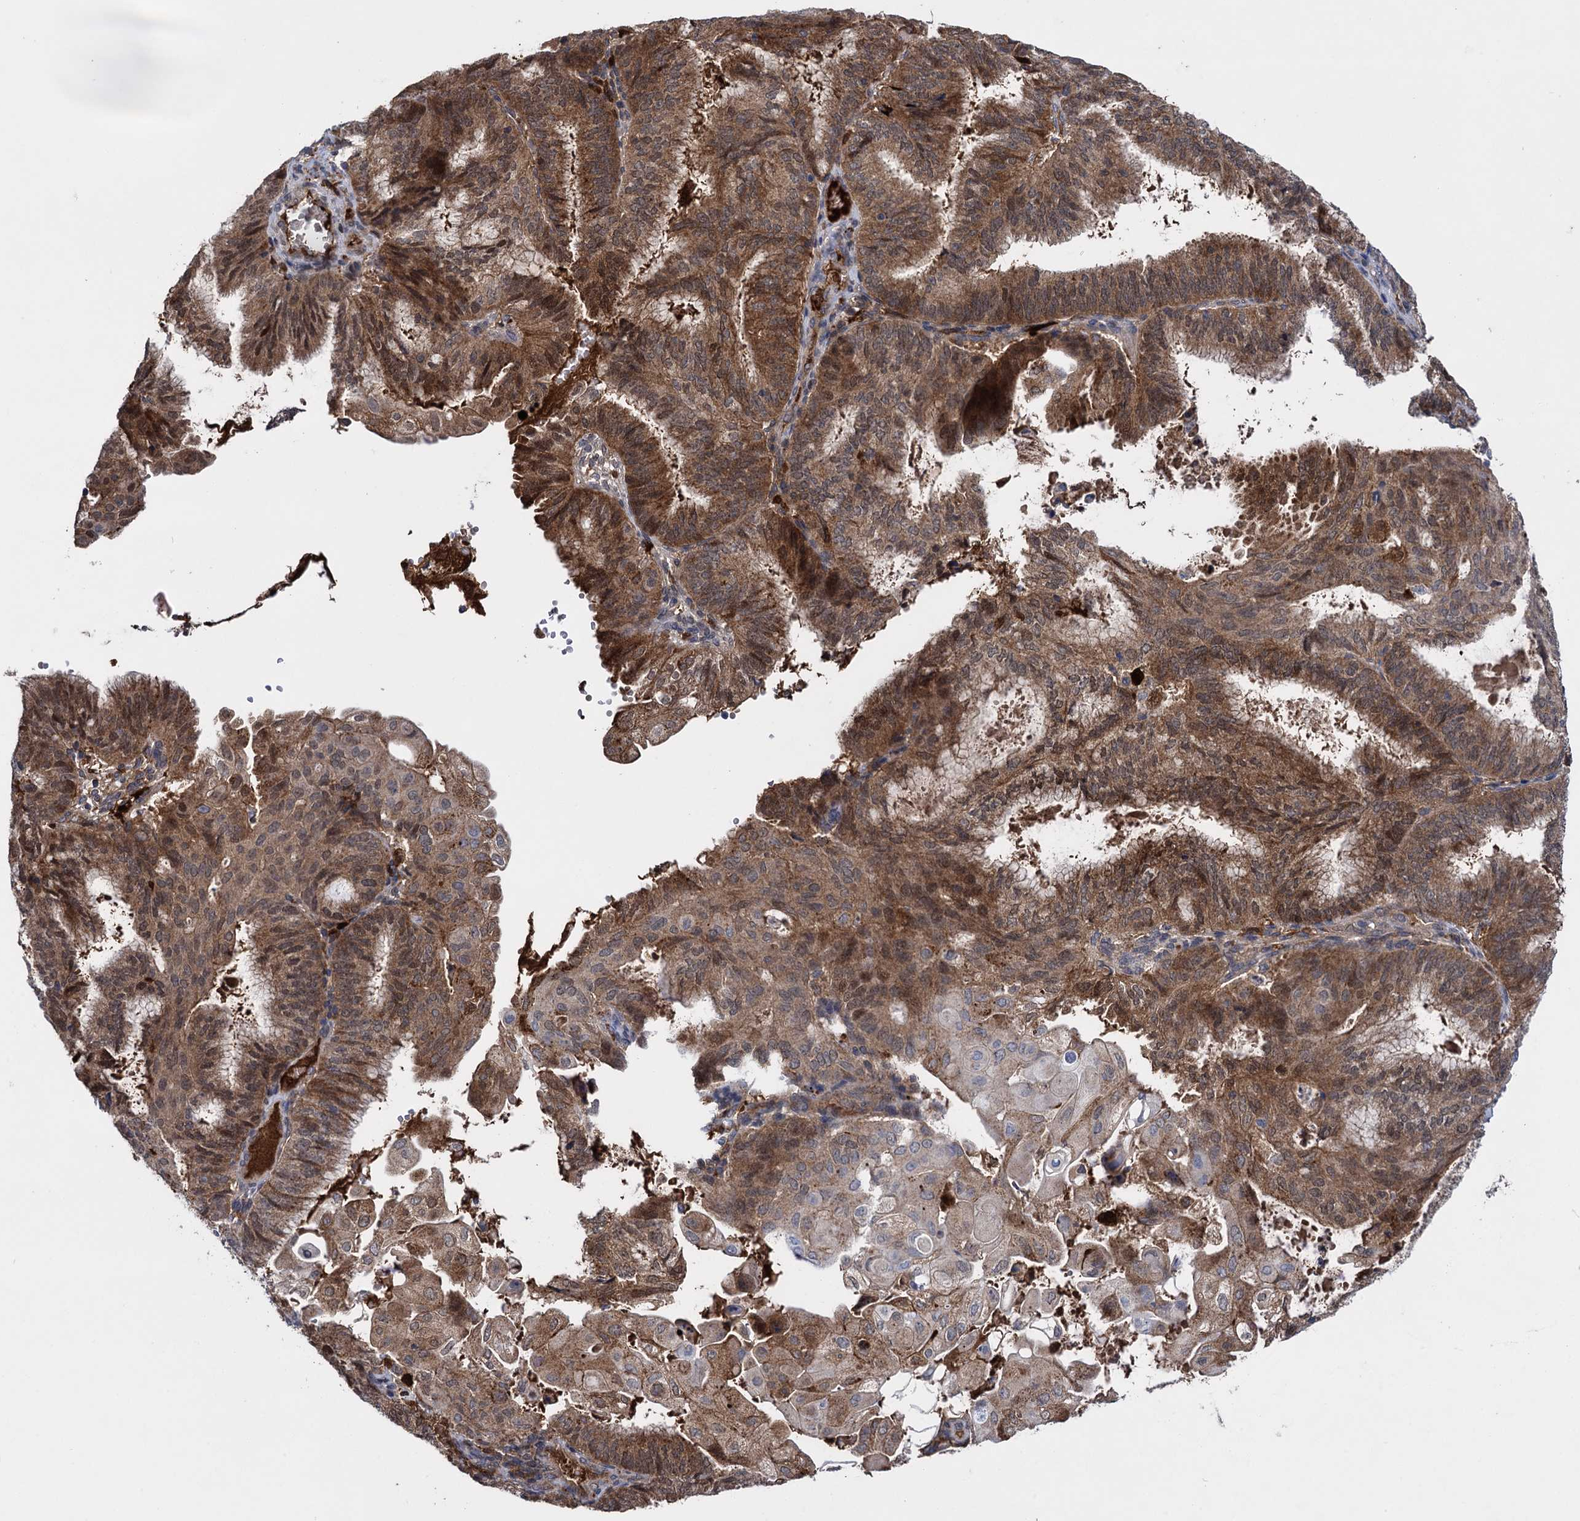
{"staining": {"intensity": "moderate", "quantity": ">75%", "location": "cytoplasmic/membranous,nuclear"}, "tissue": "endometrial cancer", "cell_type": "Tumor cells", "image_type": "cancer", "snomed": [{"axis": "morphology", "description": "Adenocarcinoma, NOS"}, {"axis": "topography", "description": "Endometrium"}], "caption": "Human endometrial cancer stained with a protein marker displays moderate staining in tumor cells.", "gene": "GLO1", "patient": {"sex": "female", "age": 49}}